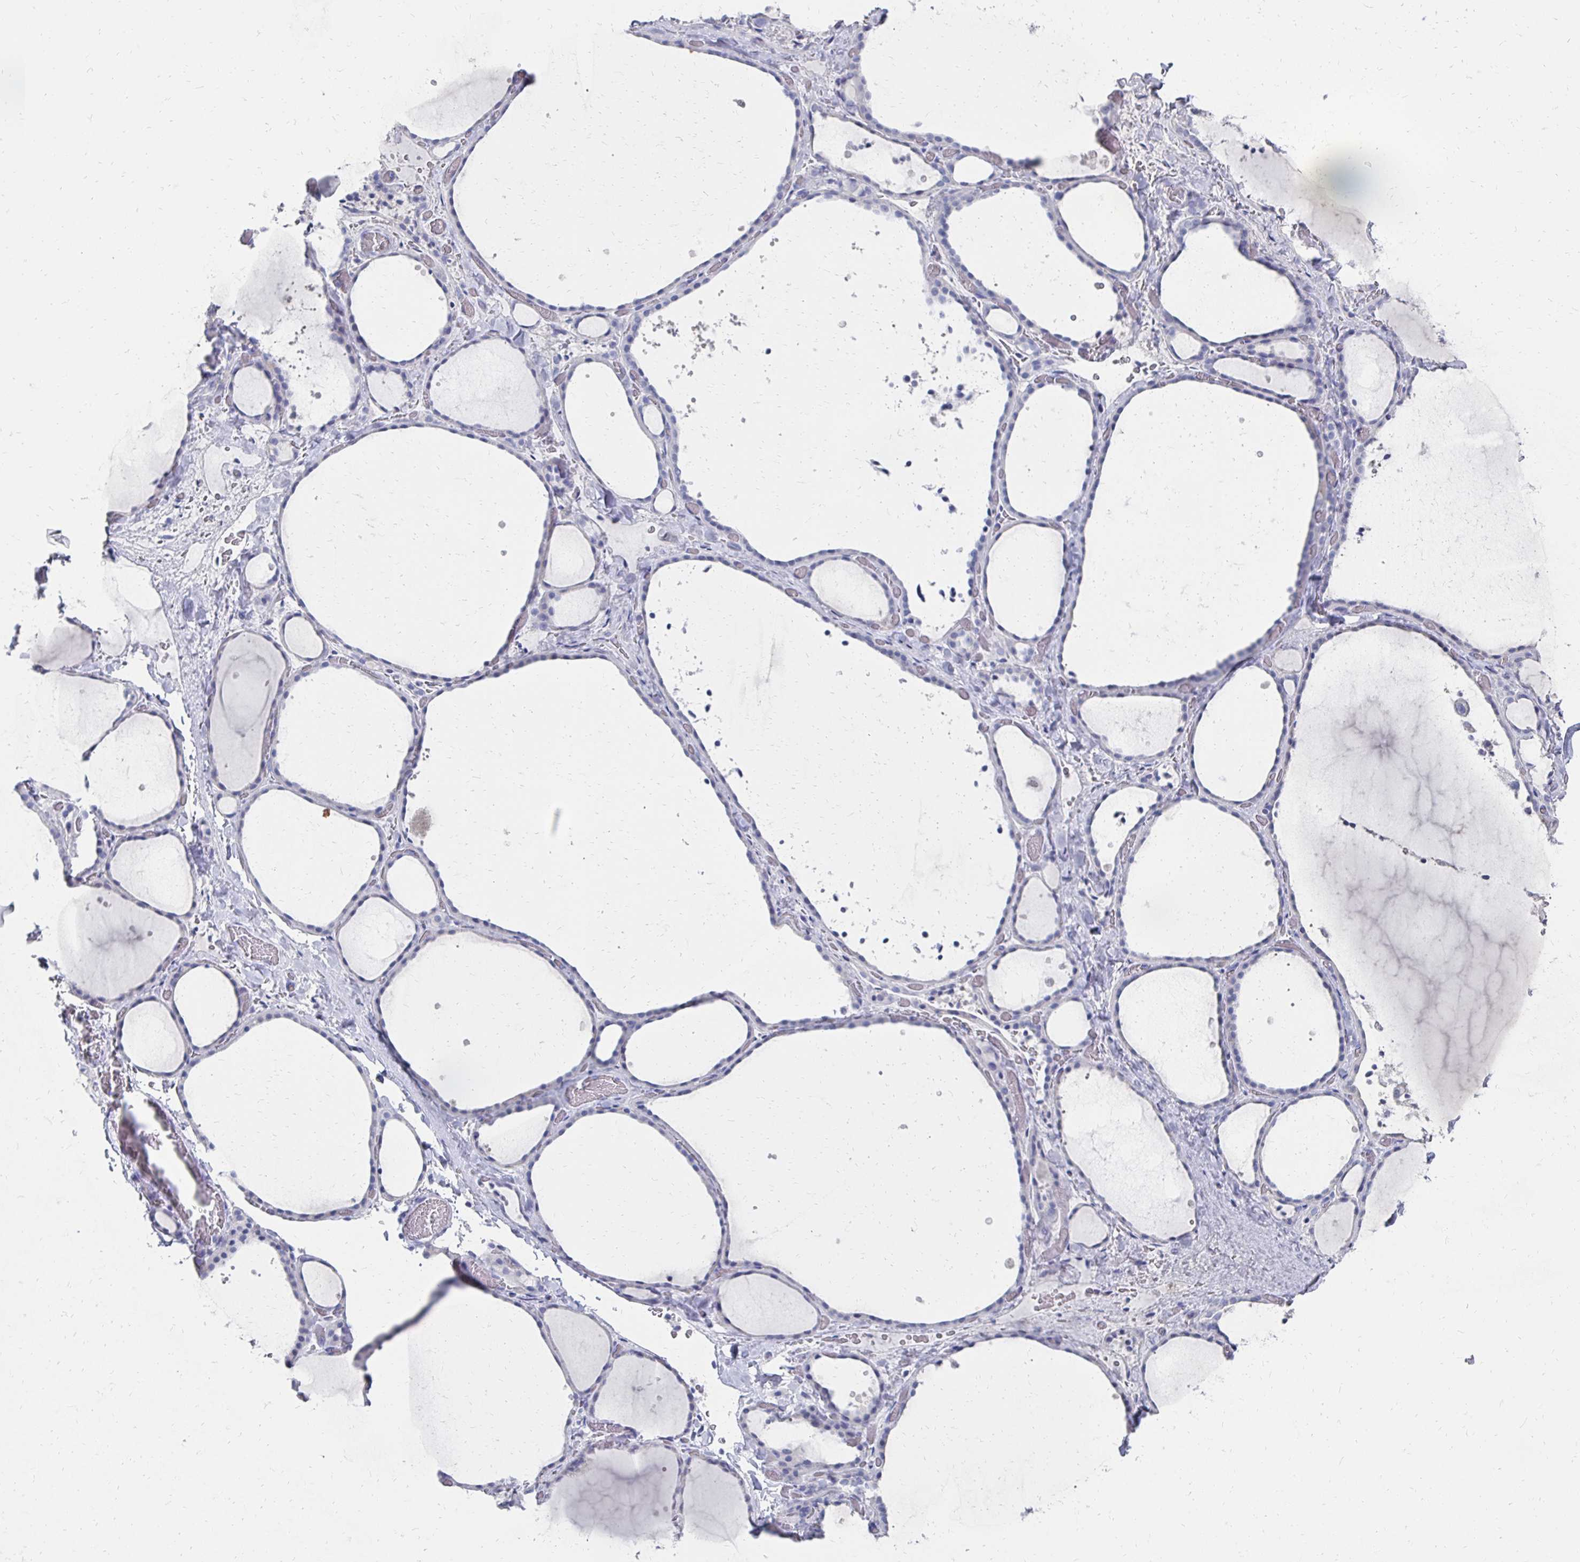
{"staining": {"intensity": "negative", "quantity": "none", "location": "none"}, "tissue": "thyroid gland", "cell_type": "Glandular cells", "image_type": "normal", "snomed": [{"axis": "morphology", "description": "Normal tissue, NOS"}, {"axis": "topography", "description": "Thyroid gland"}], "caption": "High magnification brightfield microscopy of normal thyroid gland stained with DAB (3,3'-diaminobenzidine) (brown) and counterstained with hematoxylin (blue): glandular cells show no significant staining. The staining is performed using DAB brown chromogen with nuclei counter-stained in using hematoxylin.", "gene": "SYCP3", "patient": {"sex": "female", "age": 36}}